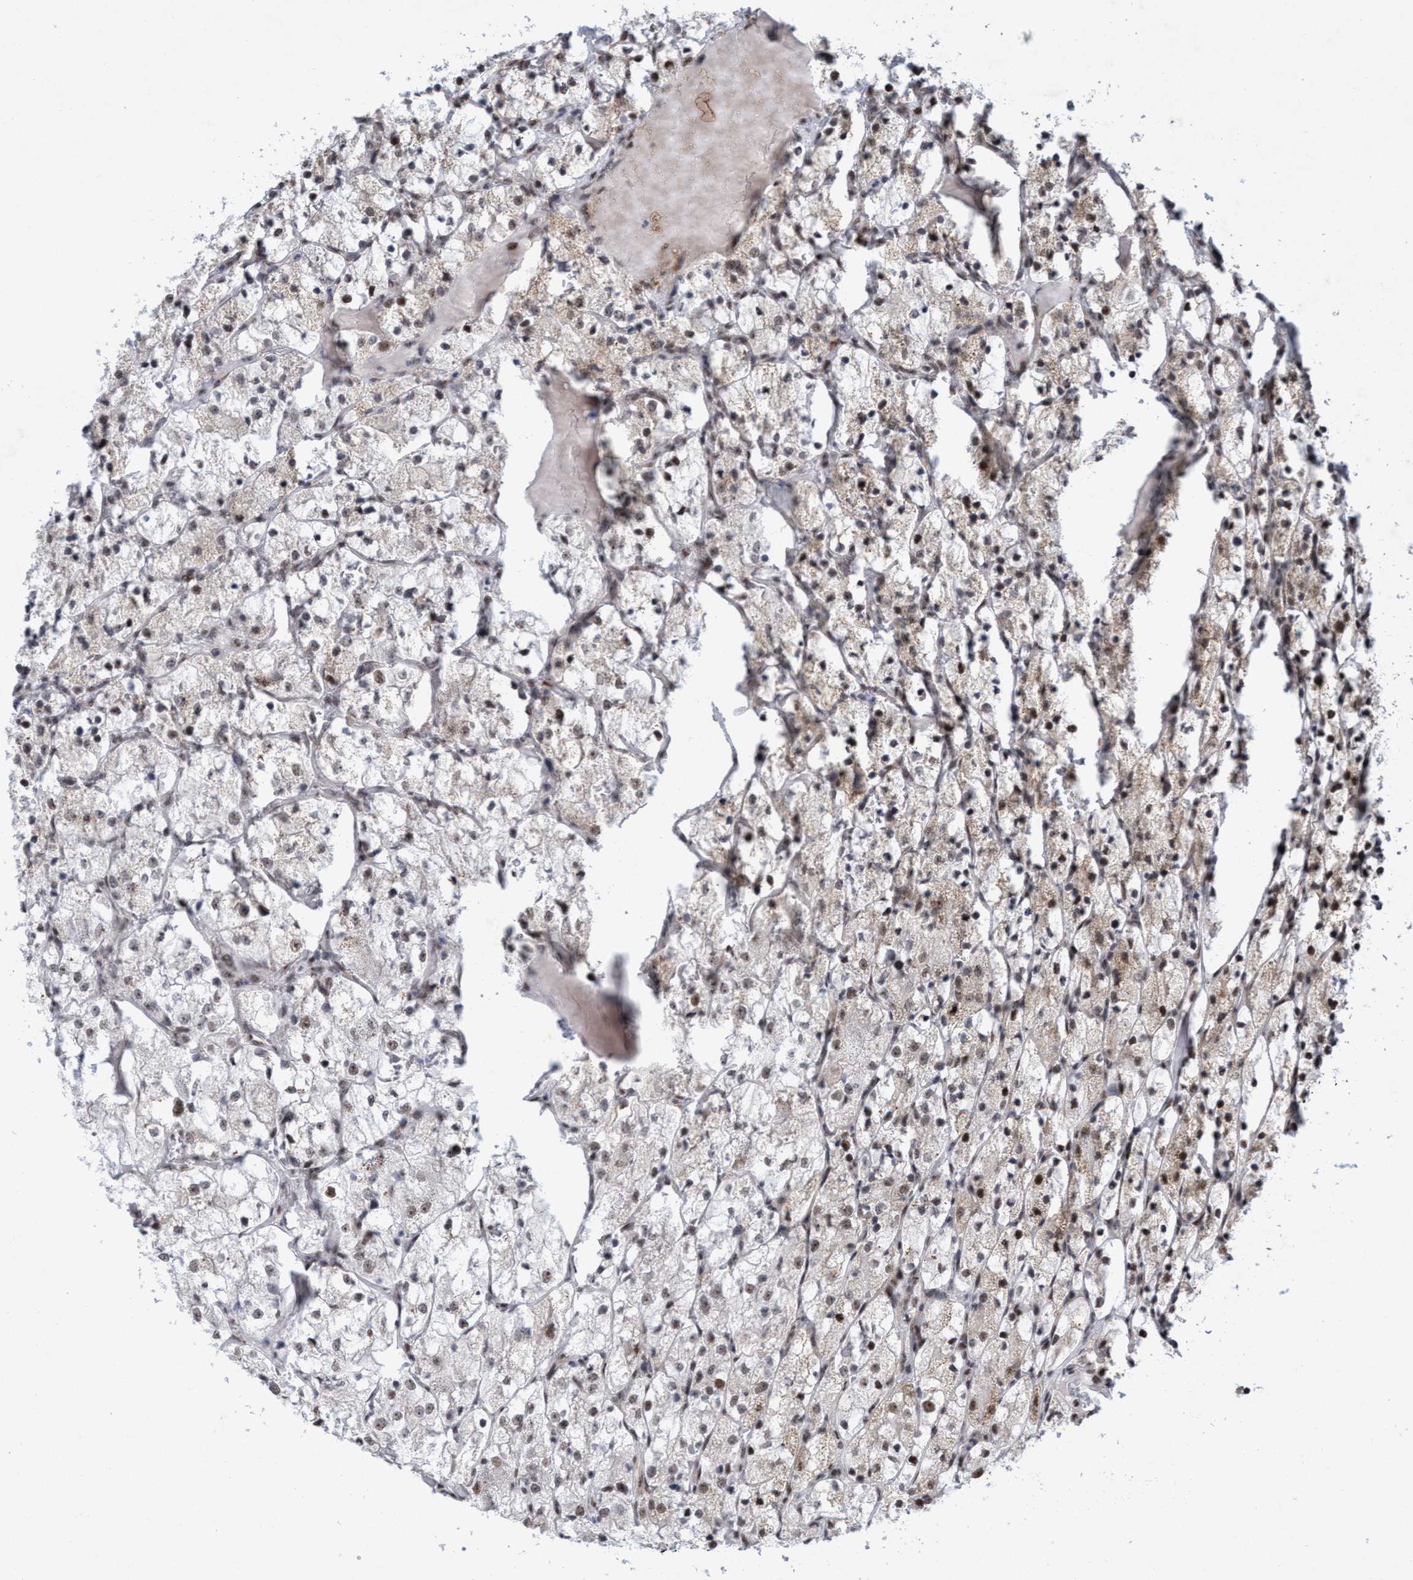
{"staining": {"intensity": "weak", "quantity": ">75%", "location": "nuclear"}, "tissue": "renal cancer", "cell_type": "Tumor cells", "image_type": "cancer", "snomed": [{"axis": "morphology", "description": "Adenocarcinoma, NOS"}, {"axis": "topography", "description": "Kidney"}], "caption": "Immunohistochemistry (IHC) micrograph of human renal cancer (adenocarcinoma) stained for a protein (brown), which displays low levels of weak nuclear positivity in approximately >75% of tumor cells.", "gene": "GLT6D1", "patient": {"sex": "female", "age": 69}}